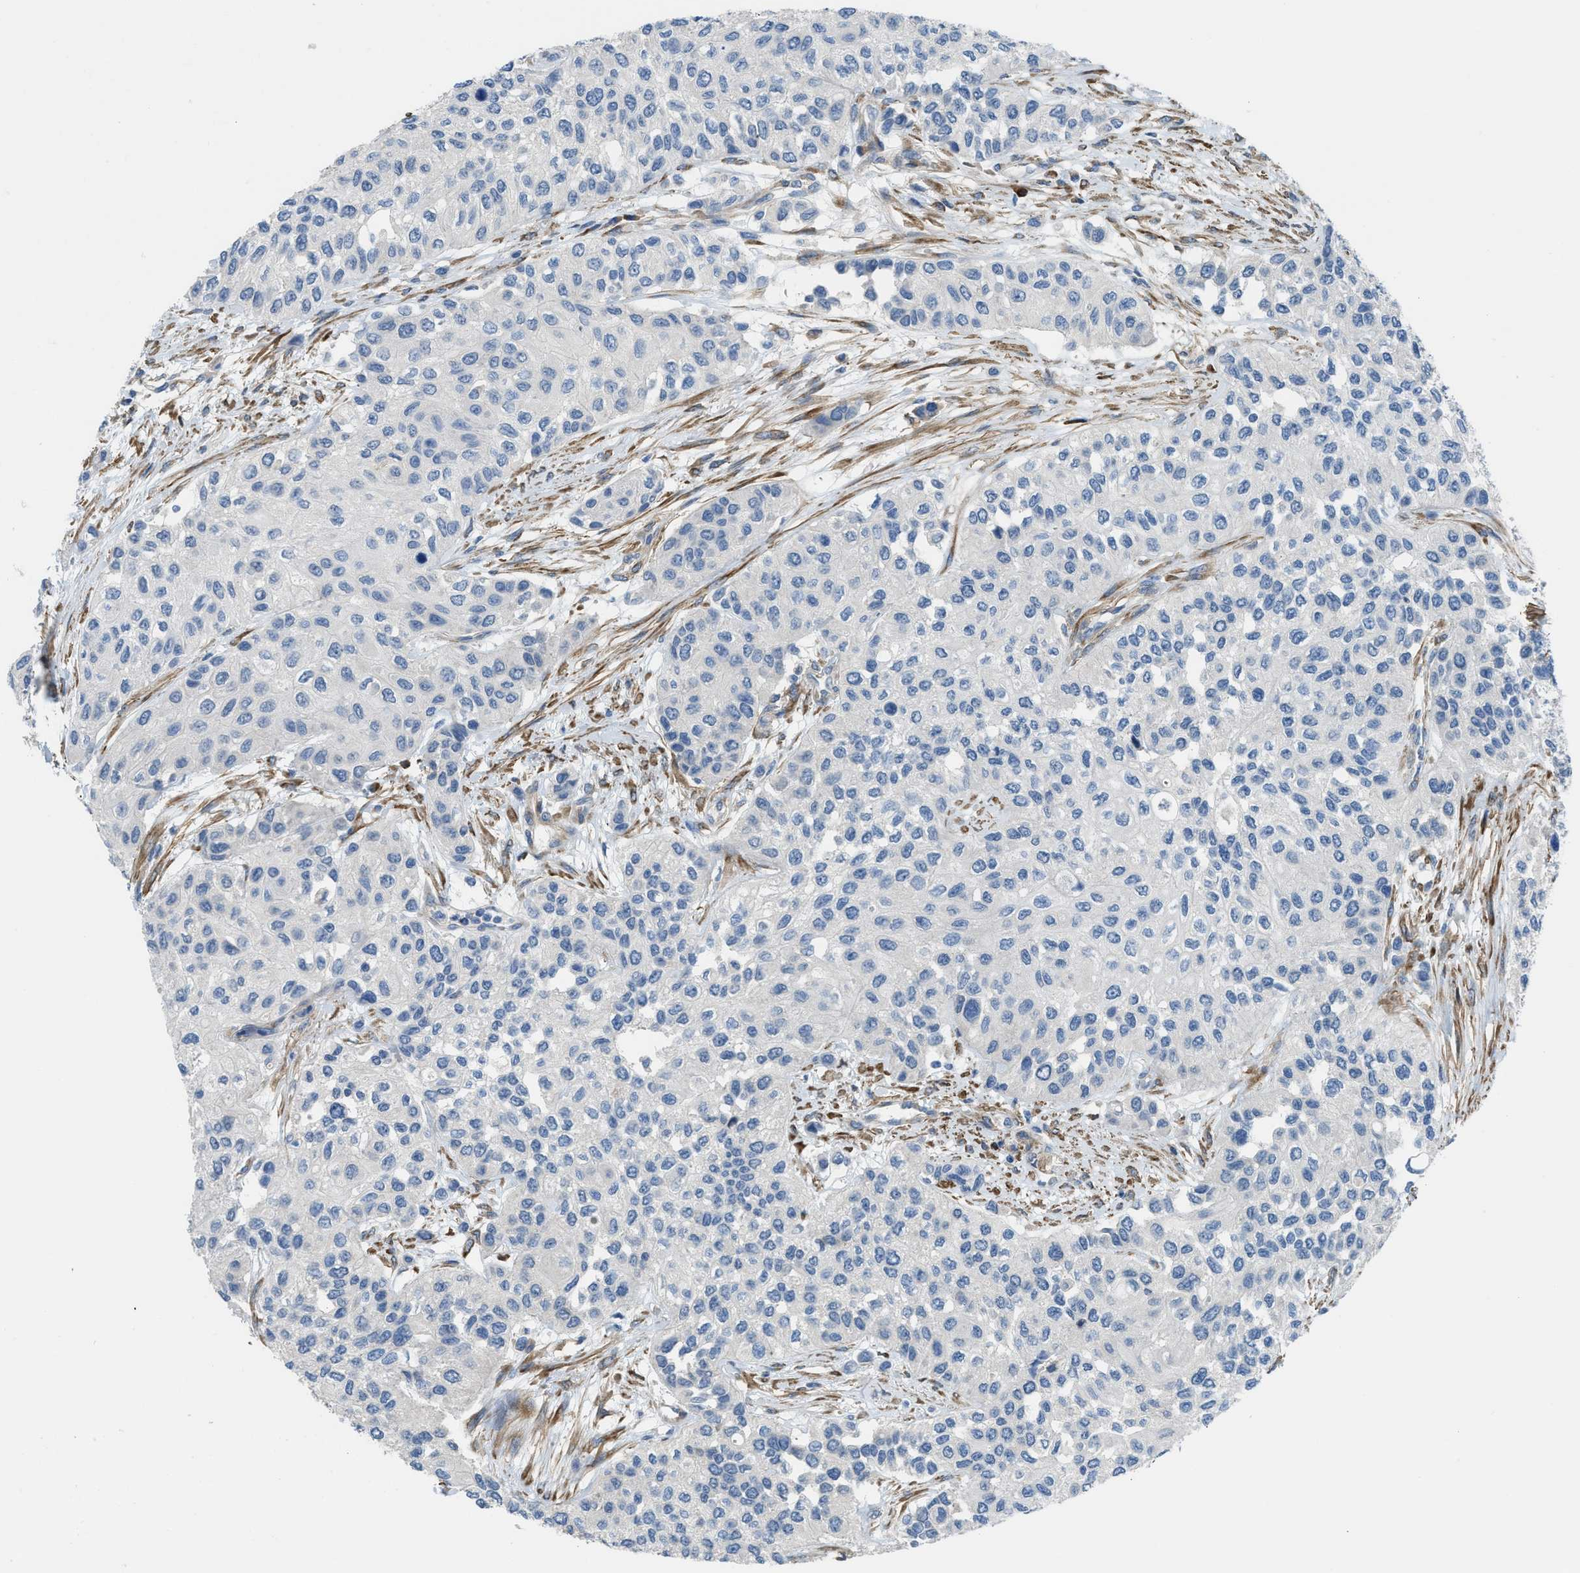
{"staining": {"intensity": "negative", "quantity": "none", "location": "none"}, "tissue": "urothelial cancer", "cell_type": "Tumor cells", "image_type": "cancer", "snomed": [{"axis": "morphology", "description": "Urothelial carcinoma, High grade"}, {"axis": "topography", "description": "Urinary bladder"}], "caption": "Immunohistochemistry (IHC) histopathology image of neoplastic tissue: human urothelial carcinoma (high-grade) stained with DAB reveals no significant protein positivity in tumor cells.", "gene": "BMPR1A", "patient": {"sex": "female", "age": 56}}